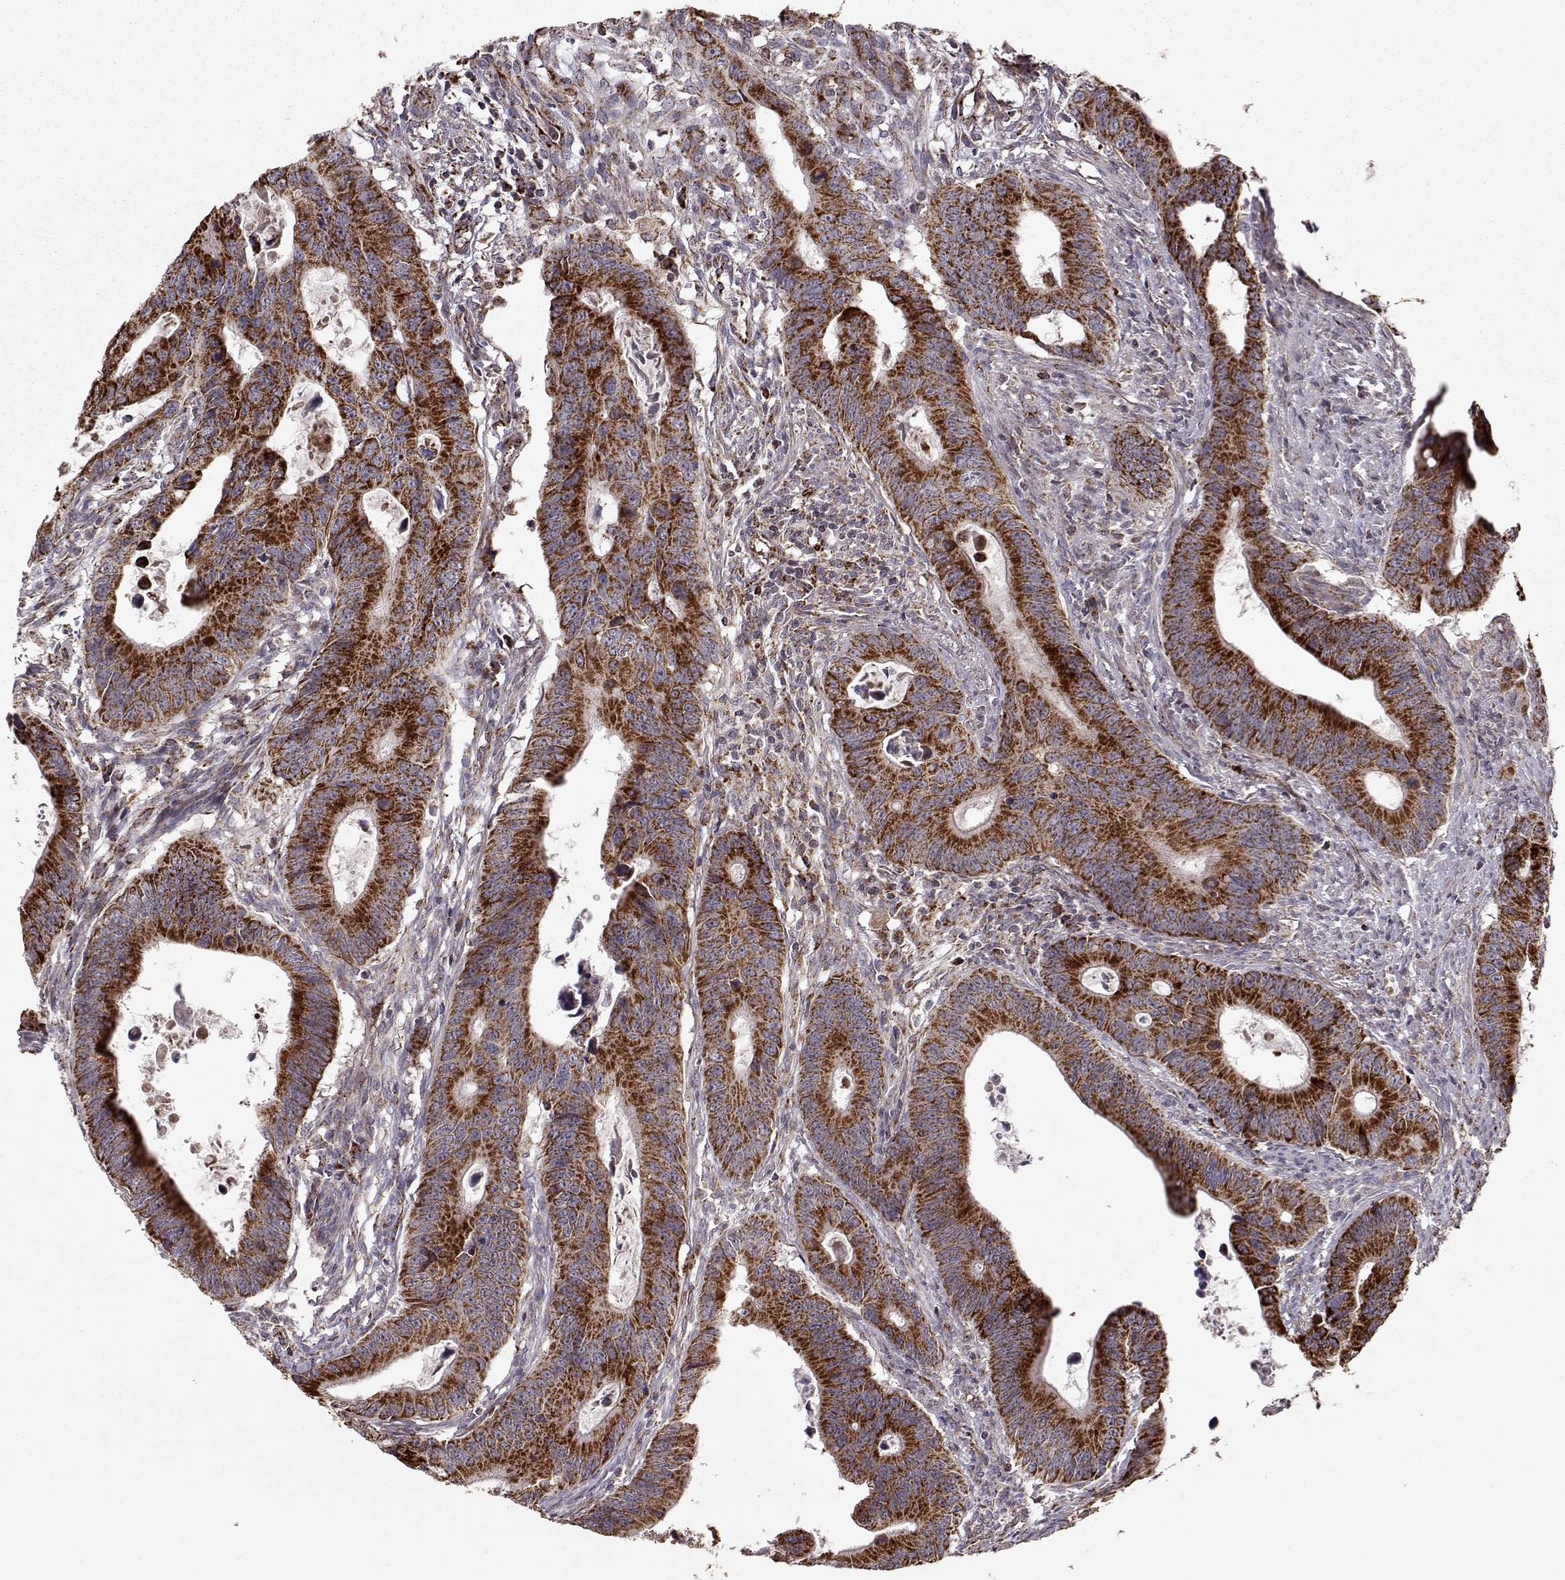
{"staining": {"intensity": "strong", "quantity": ">75%", "location": "cytoplasmic/membranous"}, "tissue": "colorectal cancer", "cell_type": "Tumor cells", "image_type": "cancer", "snomed": [{"axis": "morphology", "description": "Adenocarcinoma, NOS"}, {"axis": "topography", "description": "Colon"}], "caption": "An image of colorectal cancer stained for a protein demonstrates strong cytoplasmic/membranous brown staining in tumor cells. (DAB (3,3'-diaminobenzidine) = brown stain, brightfield microscopy at high magnification).", "gene": "CMTM3", "patient": {"sex": "female", "age": 87}}